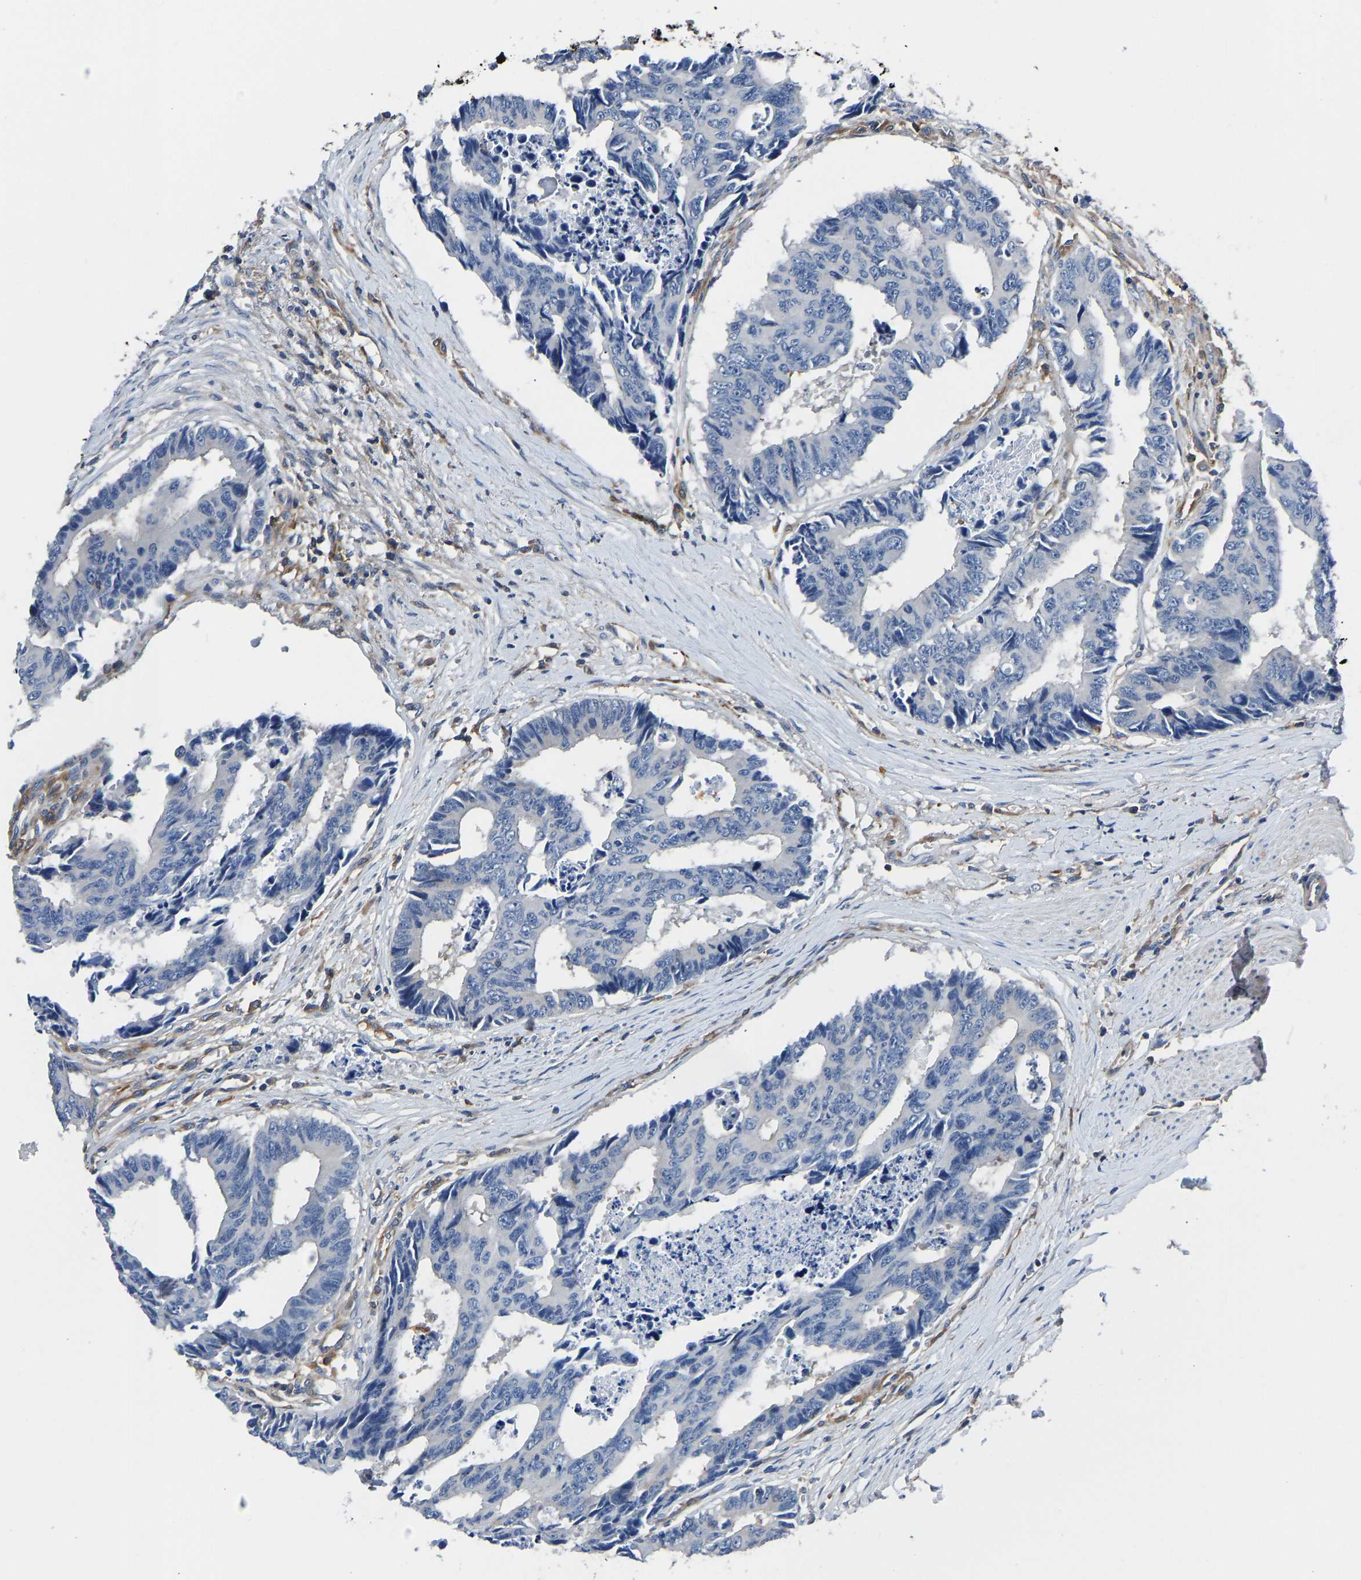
{"staining": {"intensity": "negative", "quantity": "none", "location": "none"}, "tissue": "colorectal cancer", "cell_type": "Tumor cells", "image_type": "cancer", "snomed": [{"axis": "morphology", "description": "Adenocarcinoma, NOS"}, {"axis": "topography", "description": "Rectum"}], "caption": "This is a photomicrograph of immunohistochemistry (IHC) staining of colorectal cancer, which shows no positivity in tumor cells.", "gene": "PRKAR1A", "patient": {"sex": "male", "age": 84}}